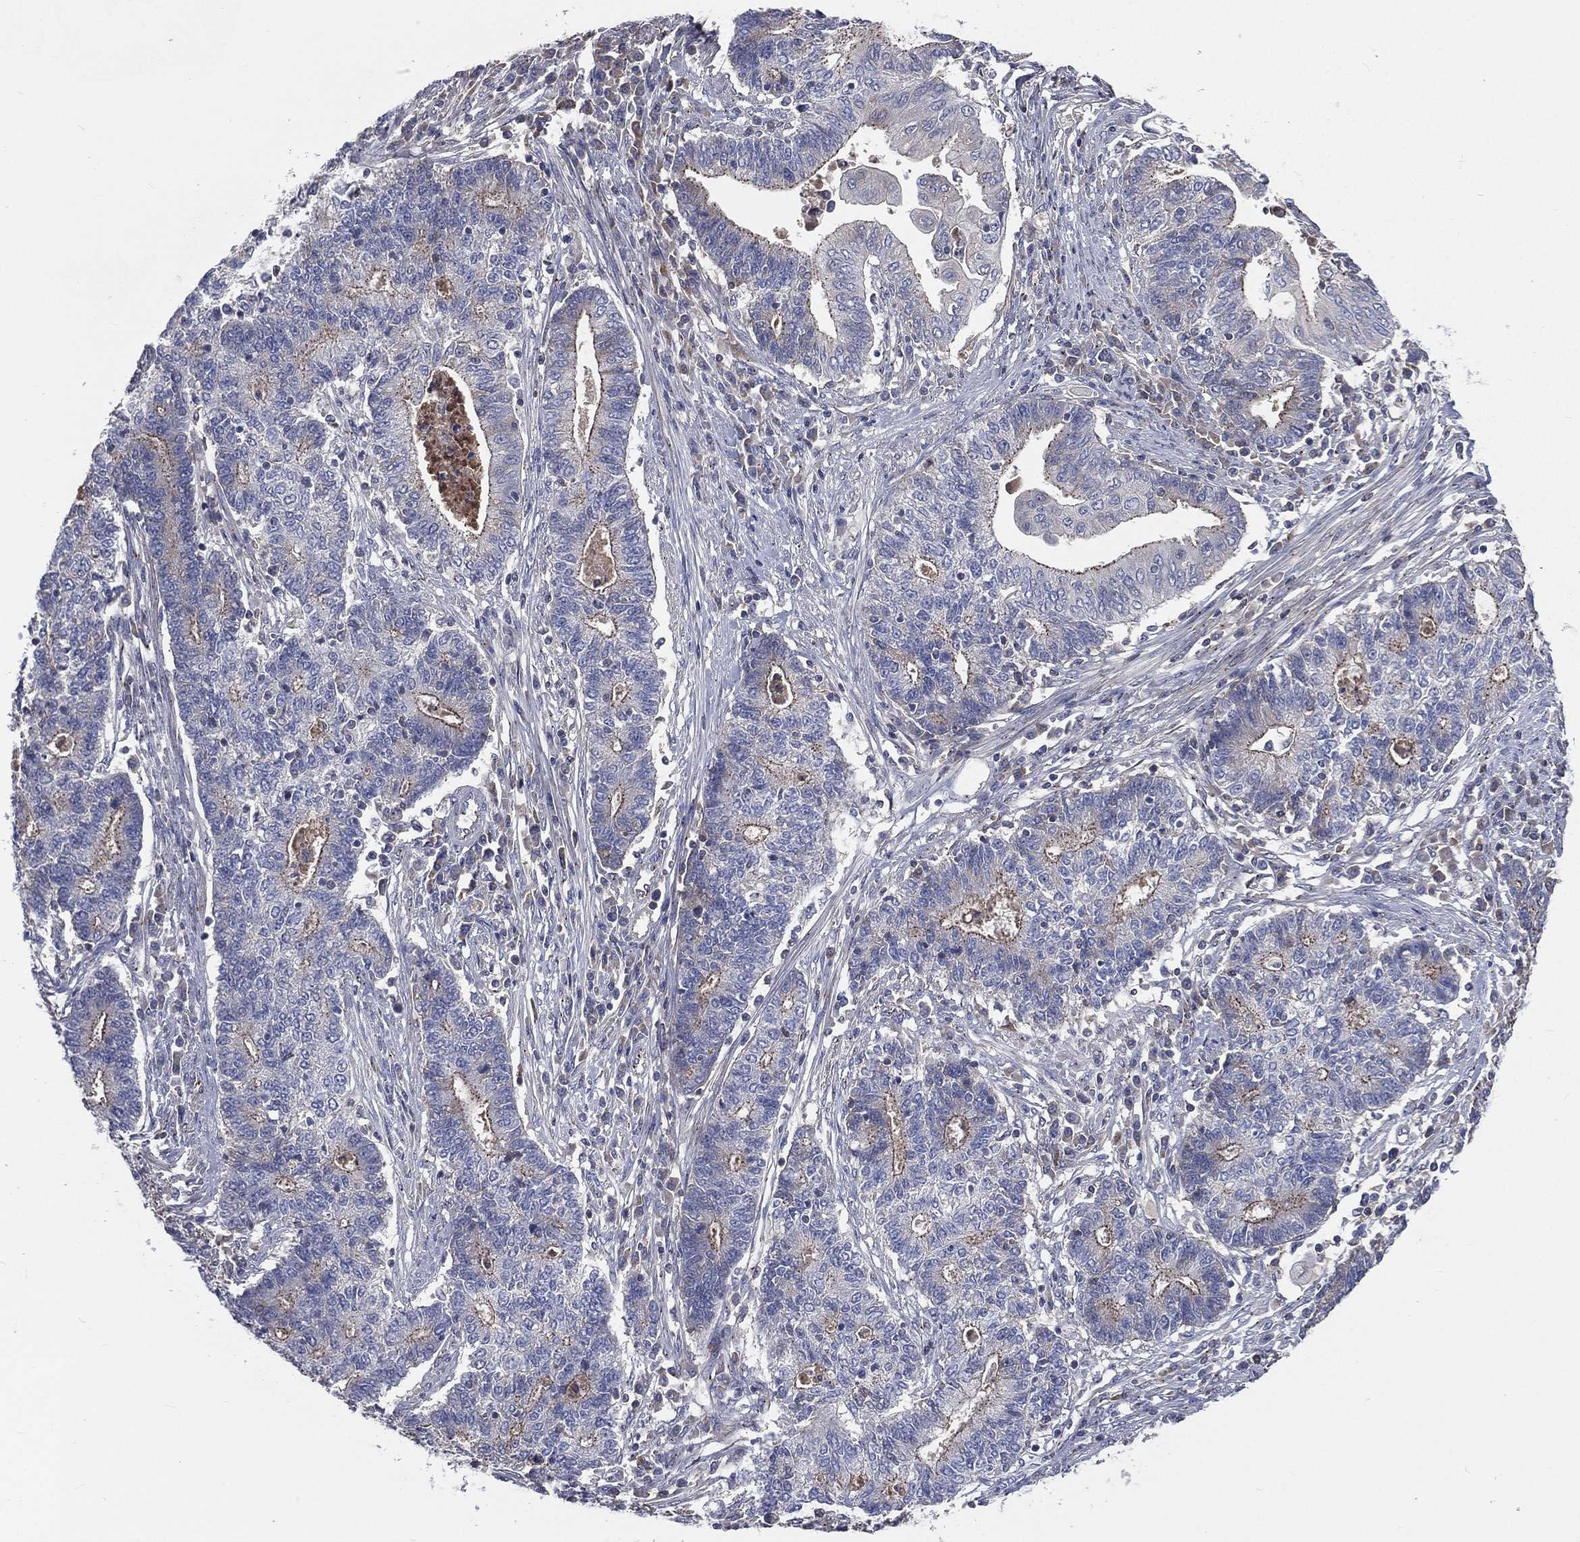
{"staining": {"intensity": "moderate", "quantity": "<25%", "location": "cytoplasmic/membranous"}, "tissue": "endometrial cancer", "cell_type": "Tumor cells", "image_type": "cancer", "snomed": [{"axis": "morphology", "description": "Adenocarcinoma, NOS"}, {"axis": "topography", "description": "Uterus"}, {"axis": "topography", "description": "Endometrium"}], "caption": "Protein expression by immunohistochemistry reveals moderate cytoplasmic/membranous expression in approximately <25% of tumor cells in endometrial cancer (adenocarcinoma).", "gene": "CROCC", "patient": {"sex": "female", "age": 54}}